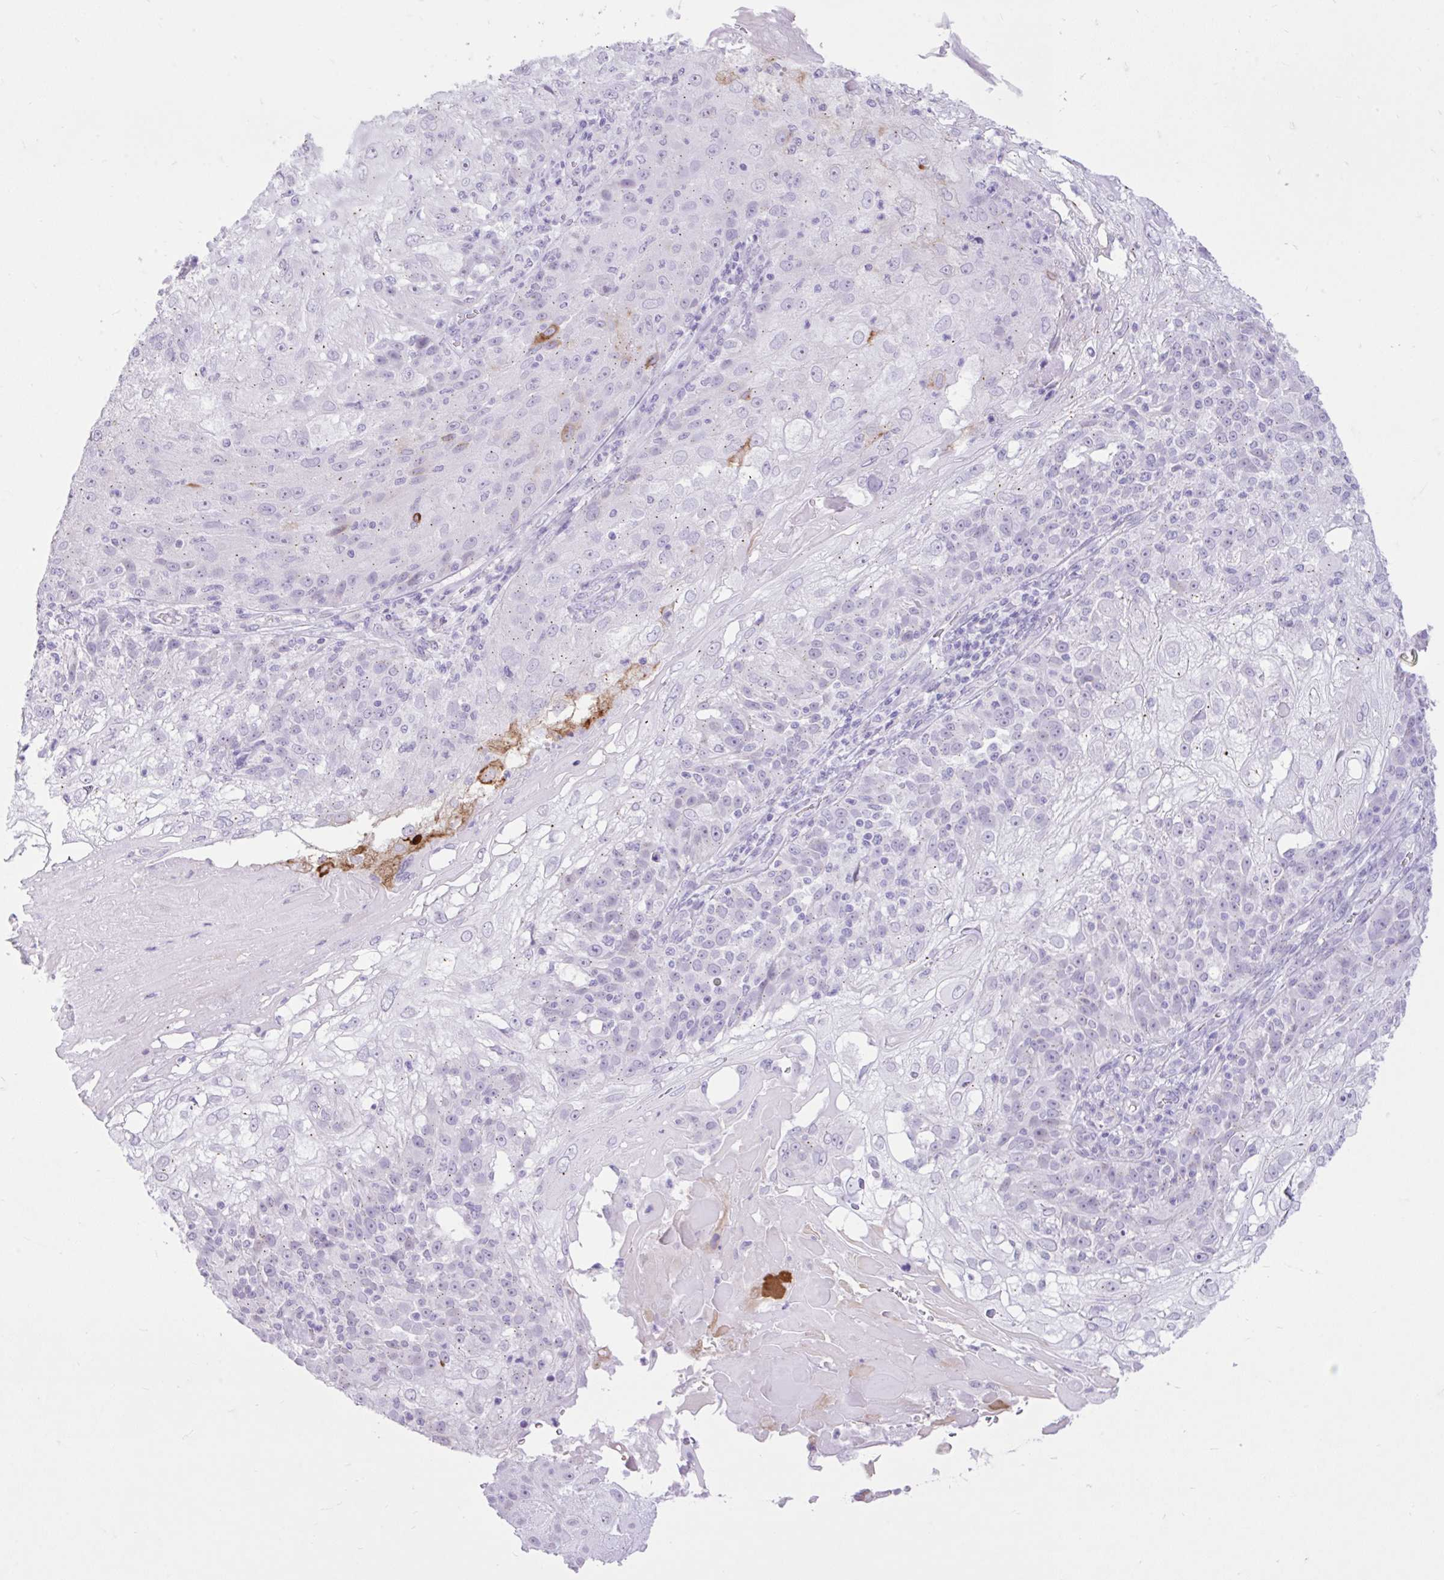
{"staining": {"intensity": "negative", "quantity": "none", "location": "none"}, "tissue": "skin cancer", "cell_type": "Tumor cells", "image_type": "cancer", "snomed": [{"axis": "morphology", "description": "Normal tissue, NOS"}, {"axis": "morphology", "description": "Squamous cell carcinoma, NOS"}, {"axis": "topography", "description": "Skin"}], "caption": "An immunohistochemistry histopathology image of skin cancer (squamous cell carcinoma) is shown. There is no staining in tumor cells of skin cancer (squamous cell carcinoma).", "gene": "REEP1", "patient": {"sex": "female", "age": 83}}